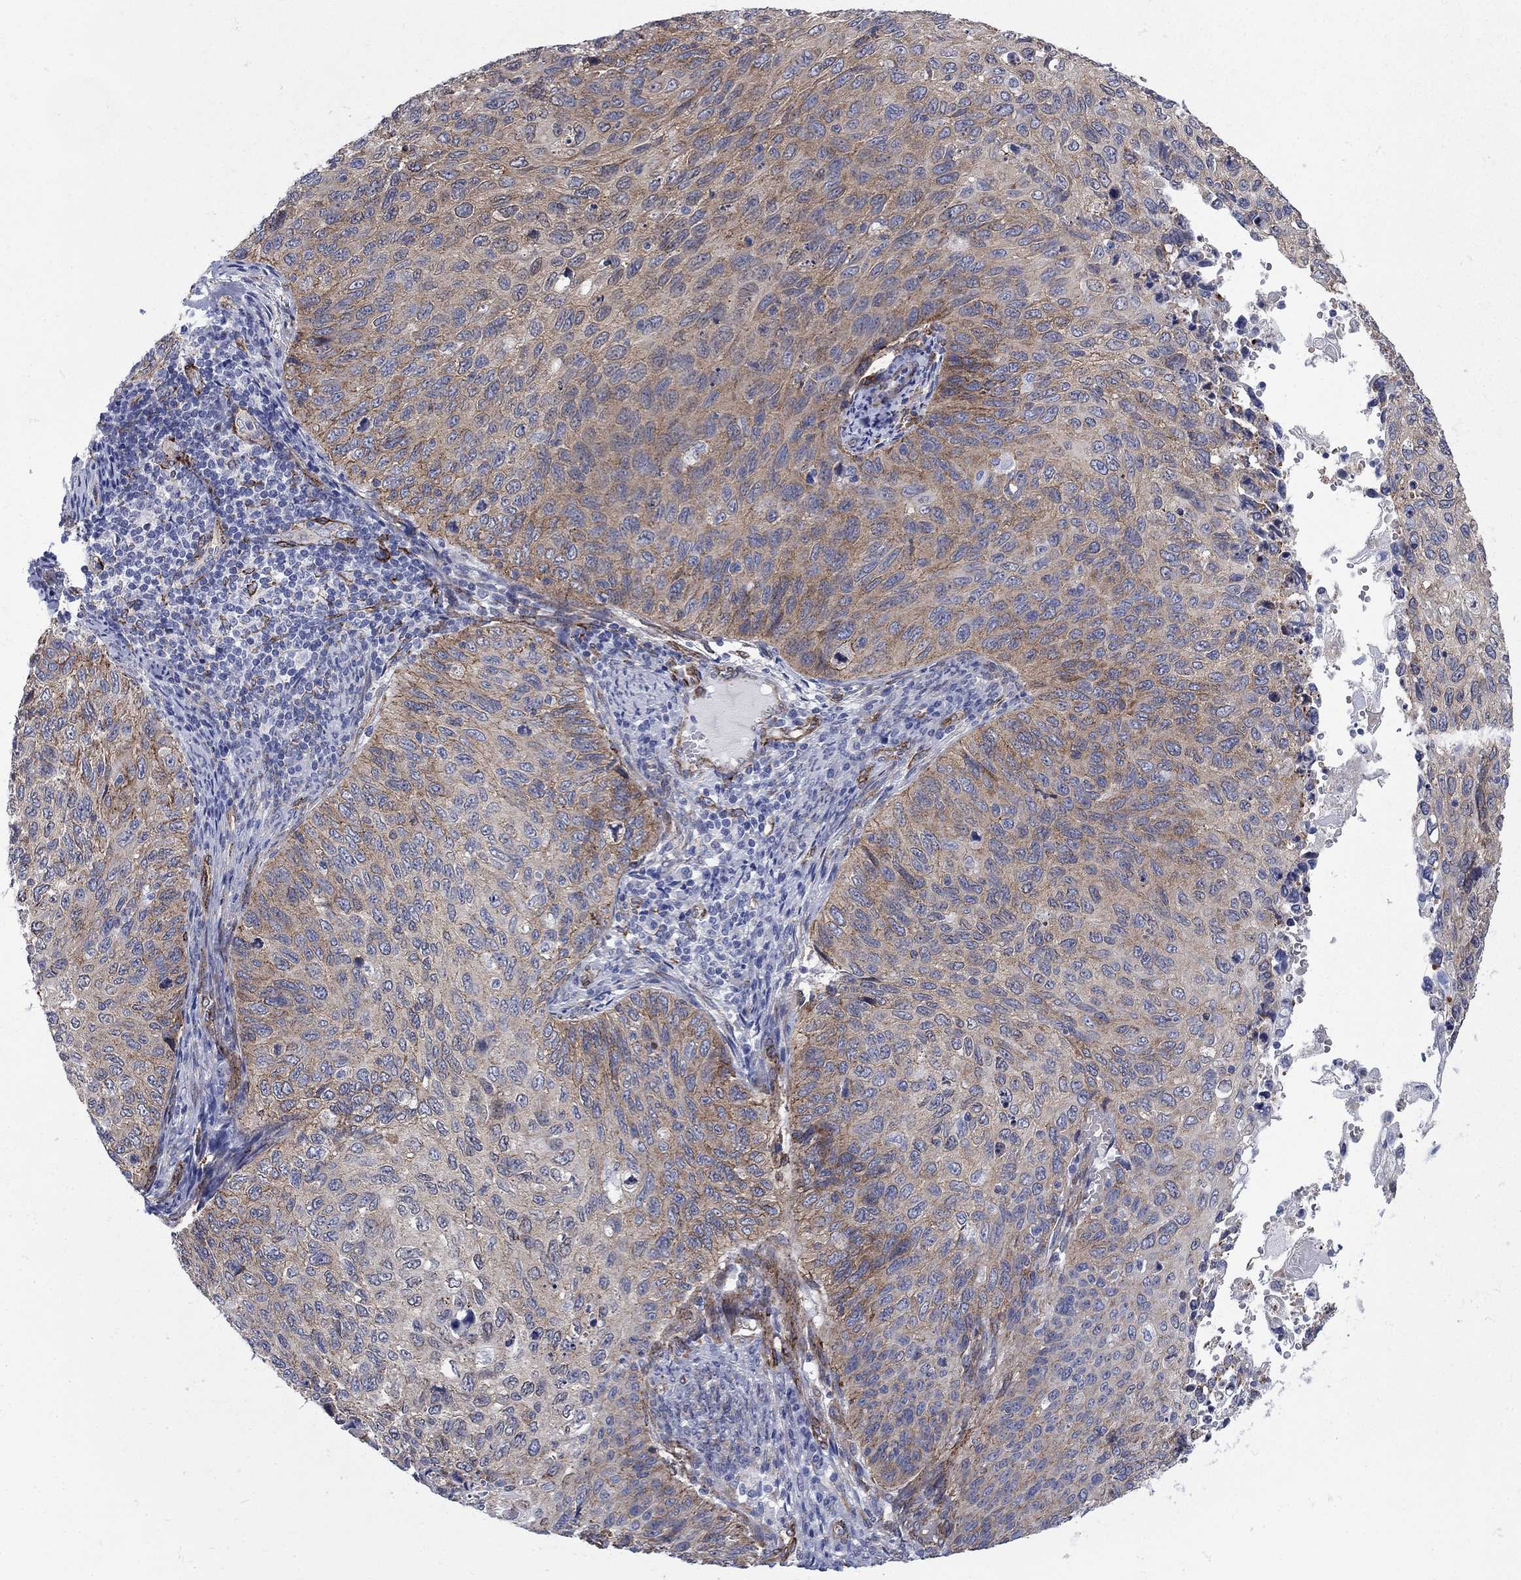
{"staining": {"intensity": "moderate", "quantity": "25%-75%", "location": "cytoplasmic/membranous"}, "tissue": "cervical cancer", "cell_type": "Tumor cells", "image_type": "cancer", "snomed": [{"axis": "morphology", "description": "Squamous cell carcinoma, NOS"}, {"axis": "topography", "description": "Cervix"}], "caption": "Moderate cytoplasmic/membranous positivity for a protein is seen in about 25%-75% of tumor cells of cervical cancer using IHC.", "gene": "SEPTIN8", "patient": {"sex": "female", "age": 70}}